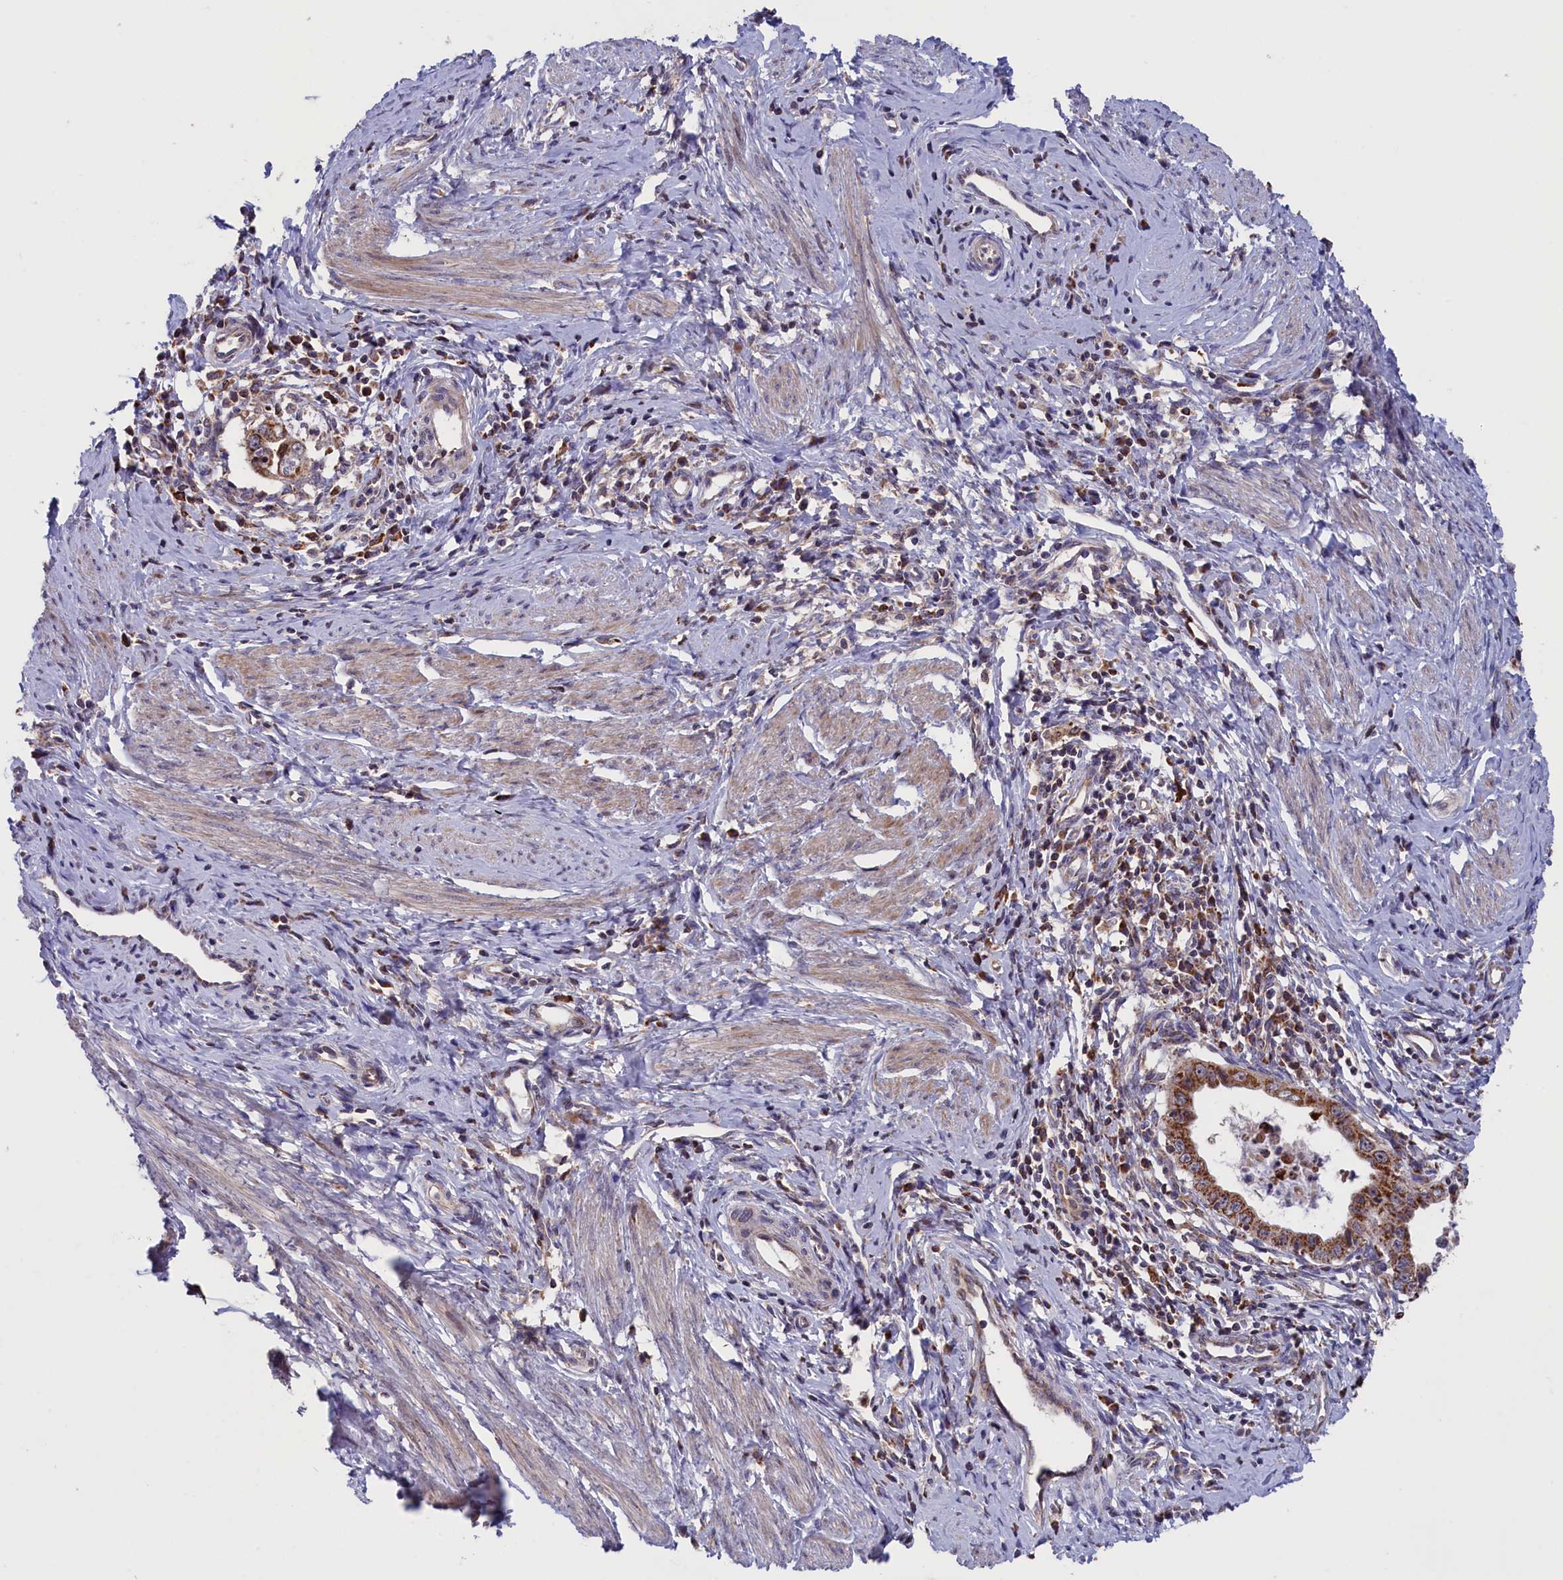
{"staining": {"intensity": "moderate", "quantity": ">75%", "location": "cytoplasmic/membranous"}, "tissue": "cervical cancer", "cell_type": "Tumor cells", "image_type": "cancer", "snomed": [{"axis": "morphology", "description": "Adenocarcinoma, NOS"}, {"axis": "topography", "description": "Cervix"}], "caption": "A medium amount of moderate cytoplasmic/membranous positivity is present in about >75% of tumor cells in adenocarcinoma (cervical) tissue. The protein is shown in brown color, while the nuclei are stained blue.", "gene": "TIMM44", "patient": {"sex": "female", "age": 36}}